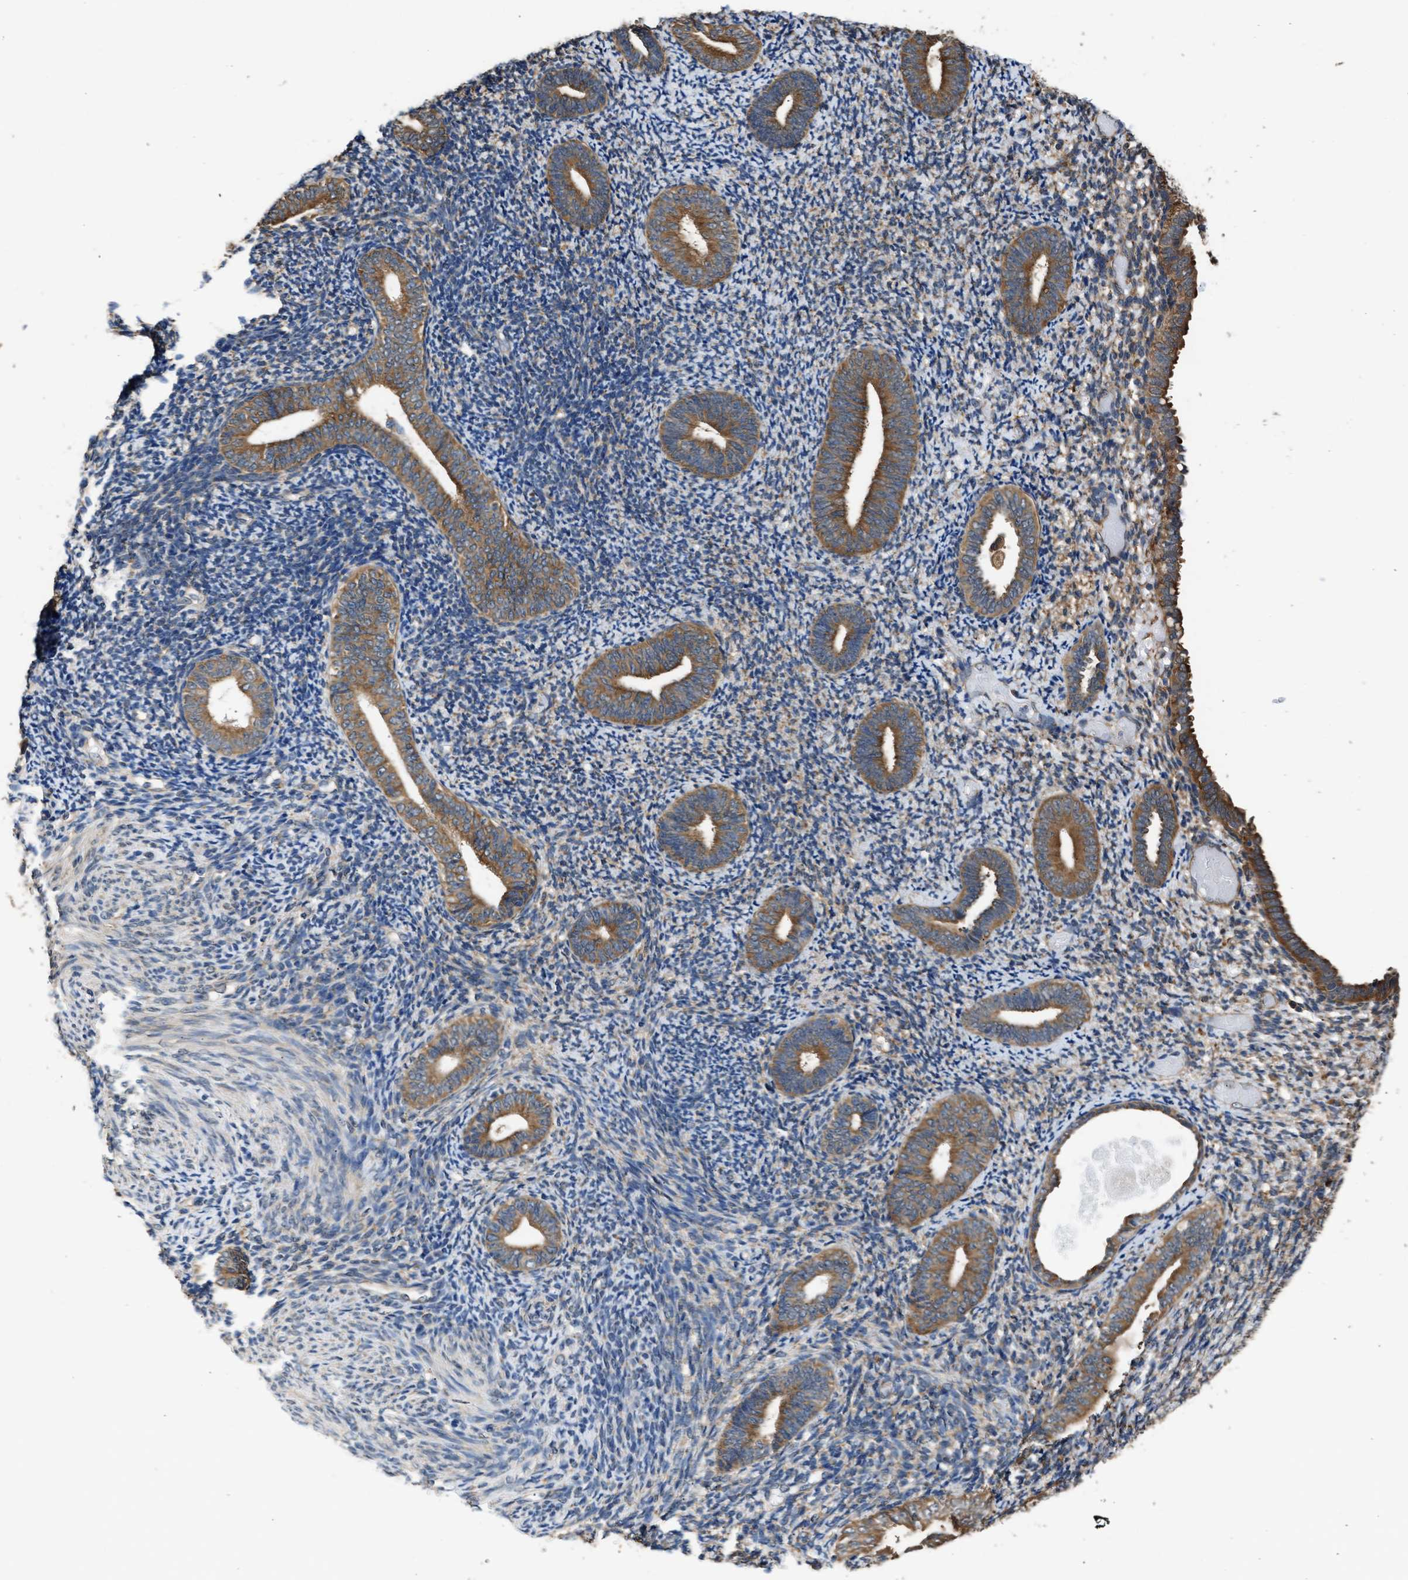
{"staining": {"intensity": "moderate", "quantity": "<25%", "location": "cytoplasmic/membranous"}, "tissue": "endometrium", "cell_type": "Cells in endometrial stroma", "image_type": "normal", "snomed": [{"axis": "morphology", "description": "Normal tissue, NOS"}, {"axis": "topography", "description": "Endometrium"}], "caption": "Immunohistochemistry image of unremarkable endometrium: endometrium stained using IHC demonstrates low levels of moderate protein expression localized specifically in the cytoplasmic/membranous of cells in endometrial stroma, appearing as a cytoplasmic/membranous brown color.", "gene": "SLC36A4", "patient": {"sex": "female", "age": 66}}